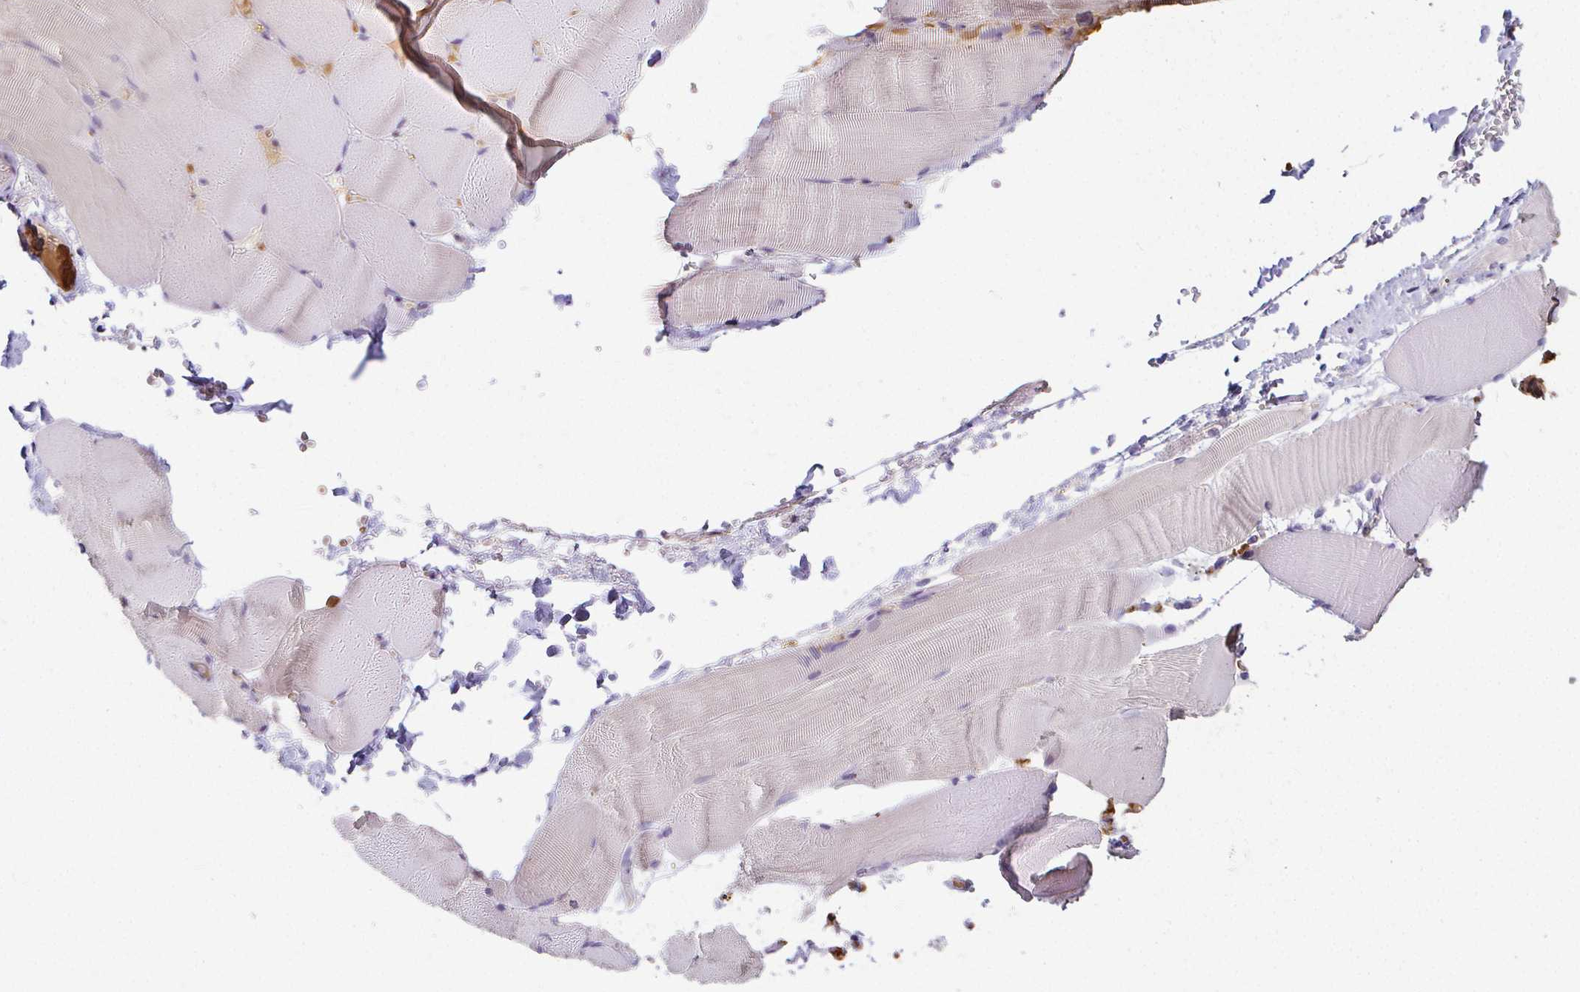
{"staining": {"intensity": "negative", "quantity": "none", "location": "none"}, "tissue": "skeletal muscle", "cell_type": "Myocytes", "image_type": "normal", "snomed": [{"axis": "morphology", "description": "Normal tissue, NOS"}, {"axis": "topography", "description": "Skeletal muscle"}], "caption": "DAB immunohistochemical staining of normal human skeletal muscle reveals no significant staining in myocytes.", "gene": "LOXL4", "patient": {"sex": "female", "age": 37}}